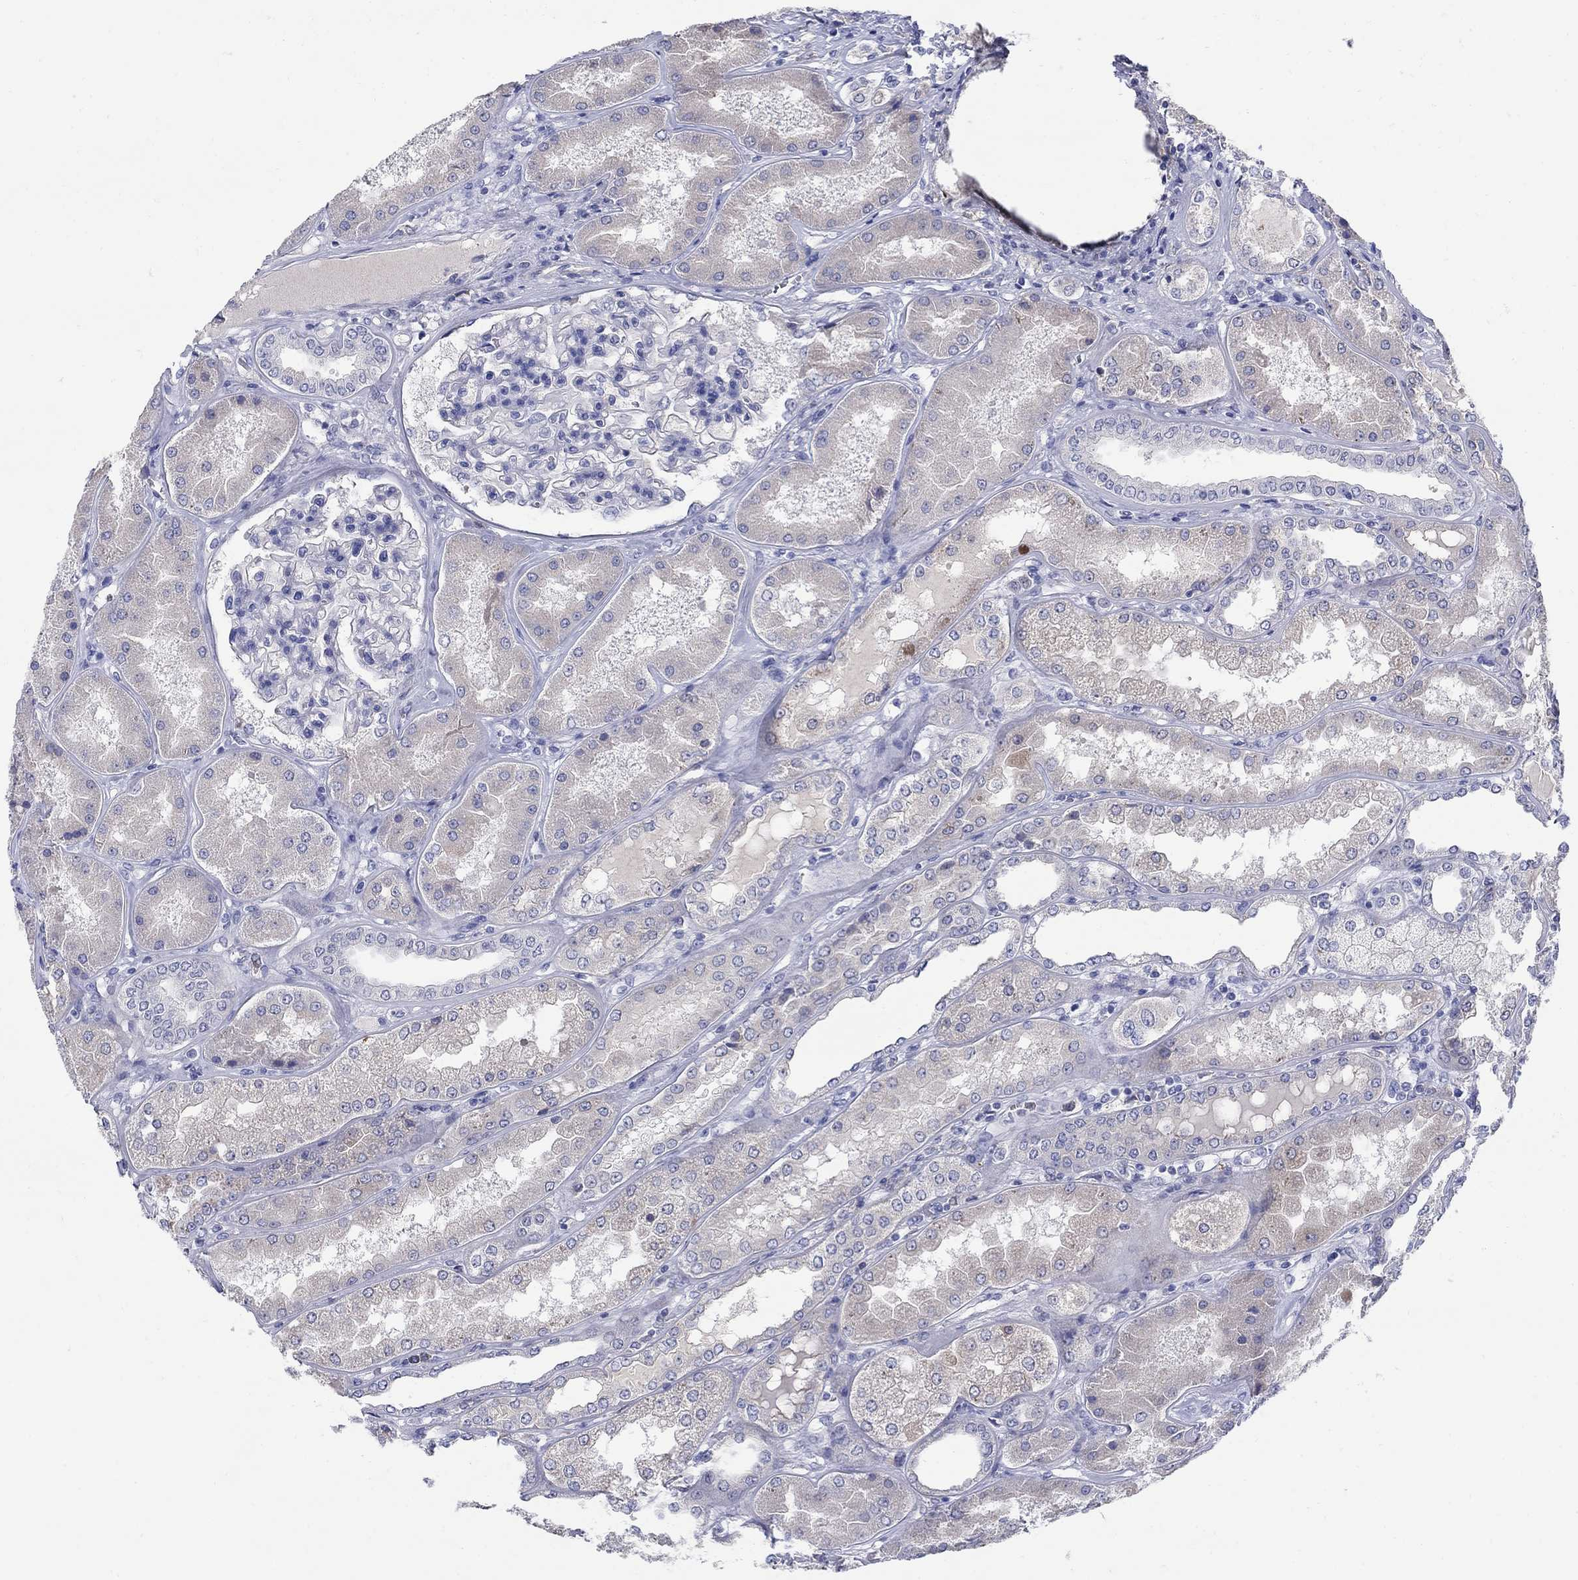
{"staining": {"intensity": "negative", "quantity": "none", "location": "none"}, "tissue": "kidney", "cell_type": "Cells in glomeruli", "image_type": "normal", "snomed": [{"axis": "morphology", "description": "Normal tissue, NOS"}, {"axis": "topography", "description": "Kidney"}], "caption": "This is an IHC photomicrograph of benign kidney. There is no expression in cells in glomeruli.", "gene": "REEP2", "patient": {"sex": "female", "age": 56}}